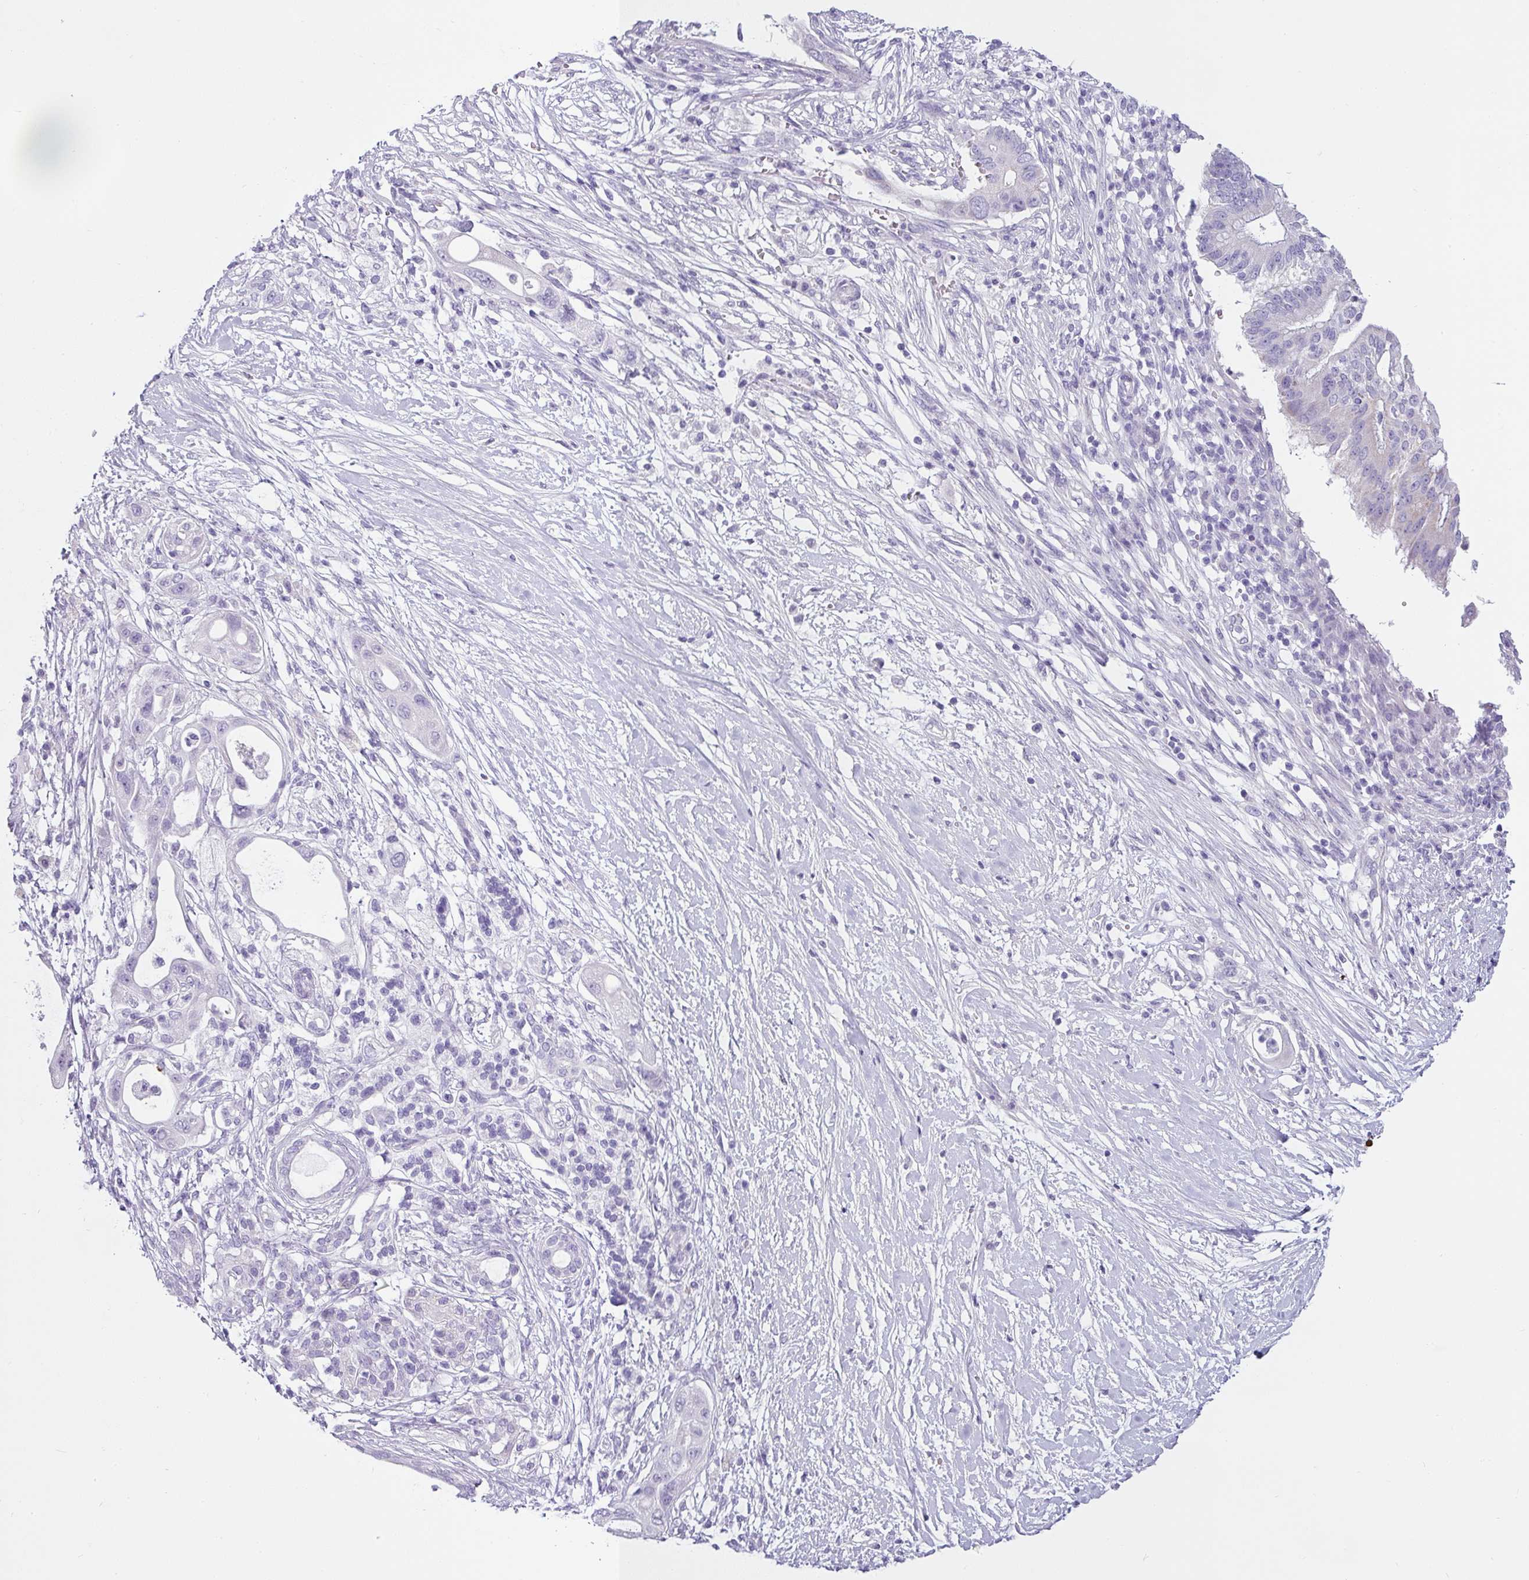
{"staining": {"intensity": "negative", "quantity": "none", "location": "none"}, "tissue": "pancreatic cancer", "cell_type": "Tumor cells", "image_type": "cancer", "snomed": [{"axis": "morphology", "description": "Adenocarcinoma, NOS"}, {"axis": "topography", "description": "Pancreas"}], "caption": "Photomicrograph shows no significant protein staining in tumor cells of pancreatic cancer (adenocarcinoma). (Stains: DAB (3,3'-diaminobenzidine) IHC with hematoxylin counter stain, Microscopy: brightfield microscopy at high magnification).", "gene": "VCY1B", "patient": {"sex": "male", "age": 68}}